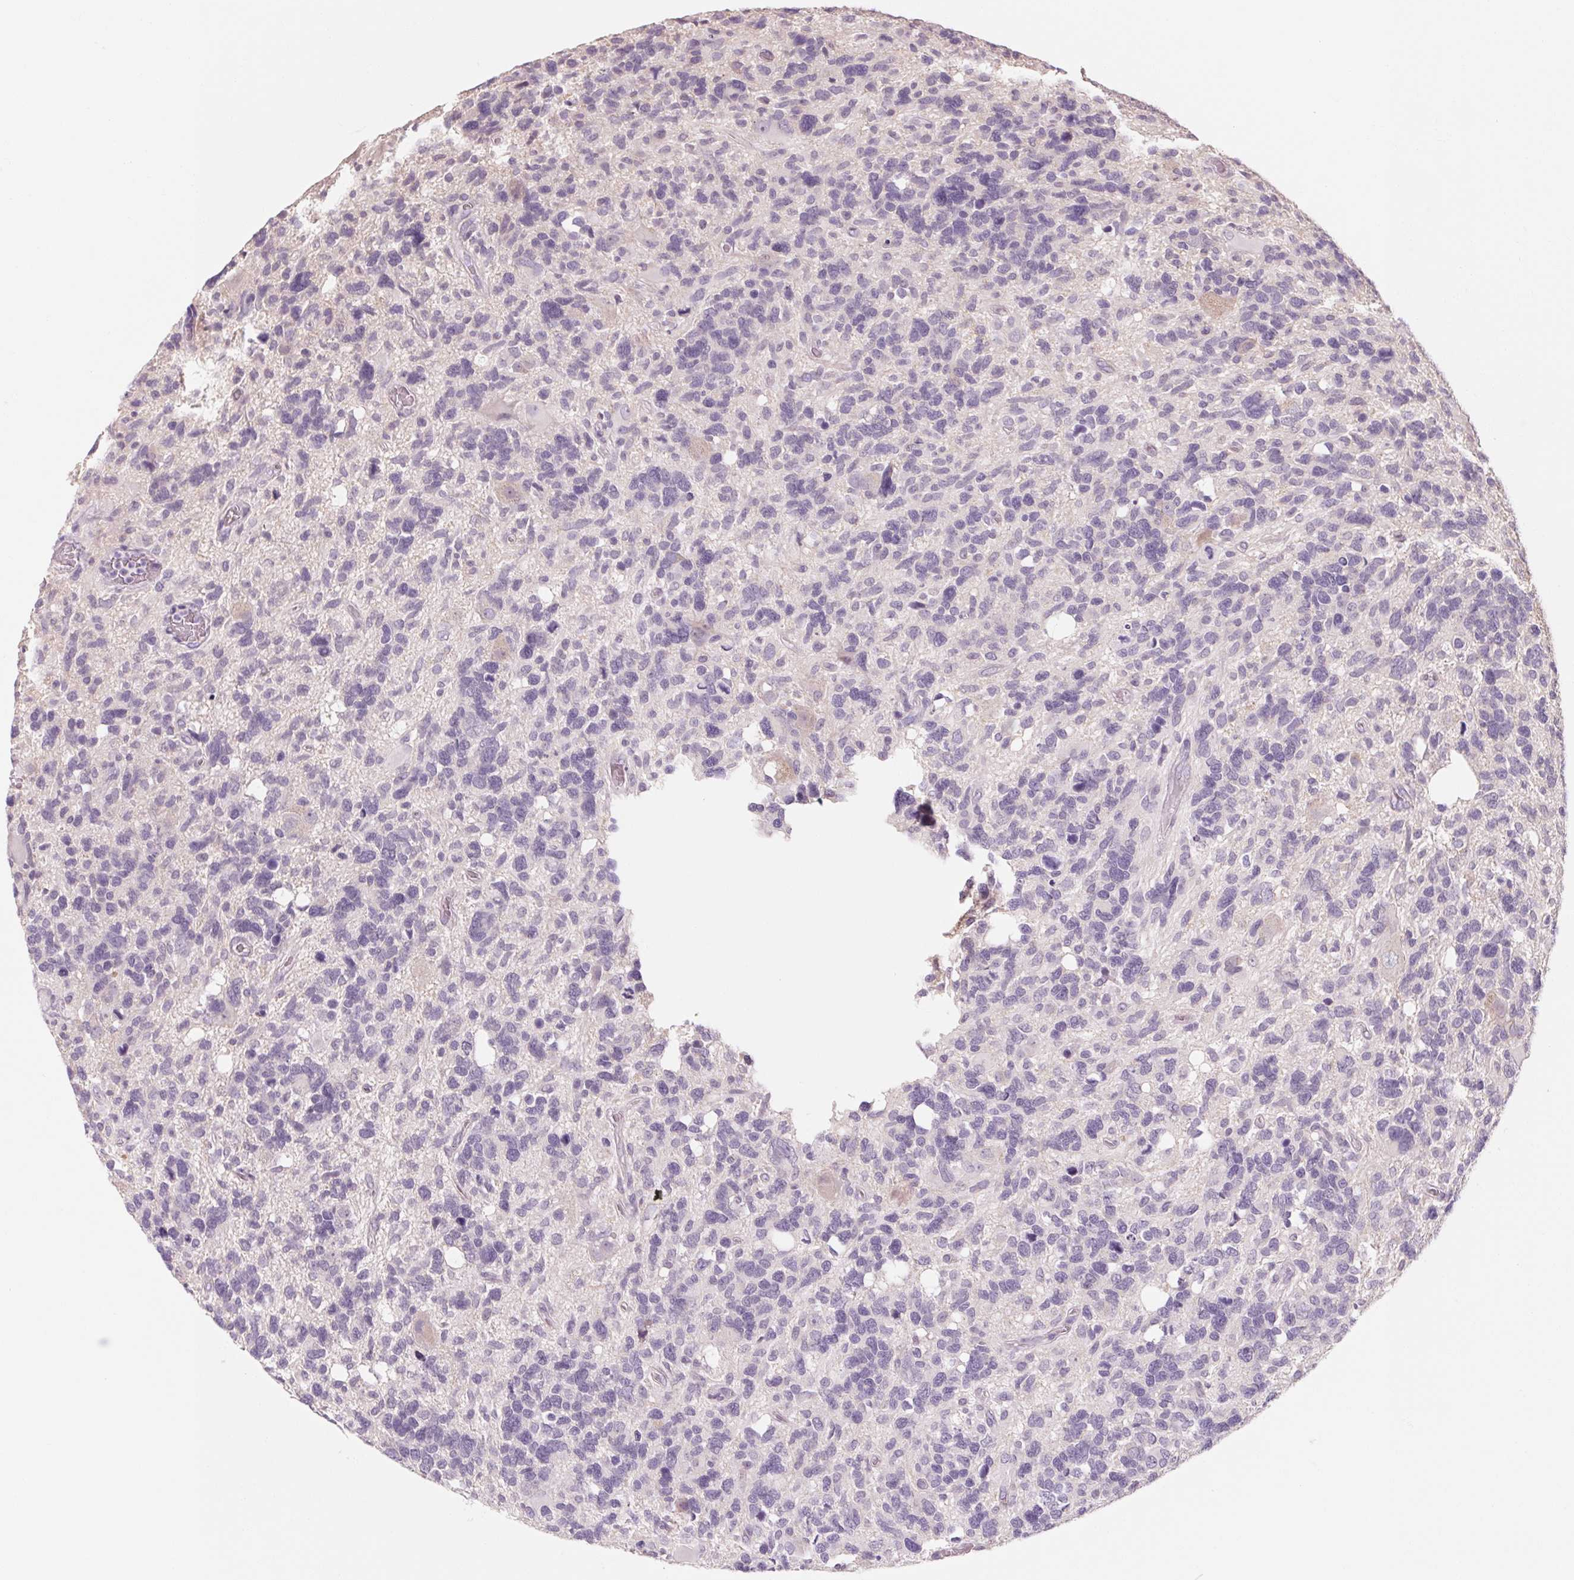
{"staining": {"intensity": "negative", "quantity": "none", "location": "none"}, "tissue": "glioma", "cell_type": "Tumor cells", "image_type": "cancer", "snomed": [{"axis": "morphology", "description": "Glioma, malignant, High grade"}, {"axis": "topography", "description": "Brain"}], "caption": "Glioma was stained to show a protein in brown. There is no significant staining in tumor cells. Brightfield microscopy of immunohistochemistry (IHC) stained with DAB (brown) and hematoxylin (blue), captured at high magnification.", "gene": "POU1F1", "patient": {"sex": "male", "age": 49}}